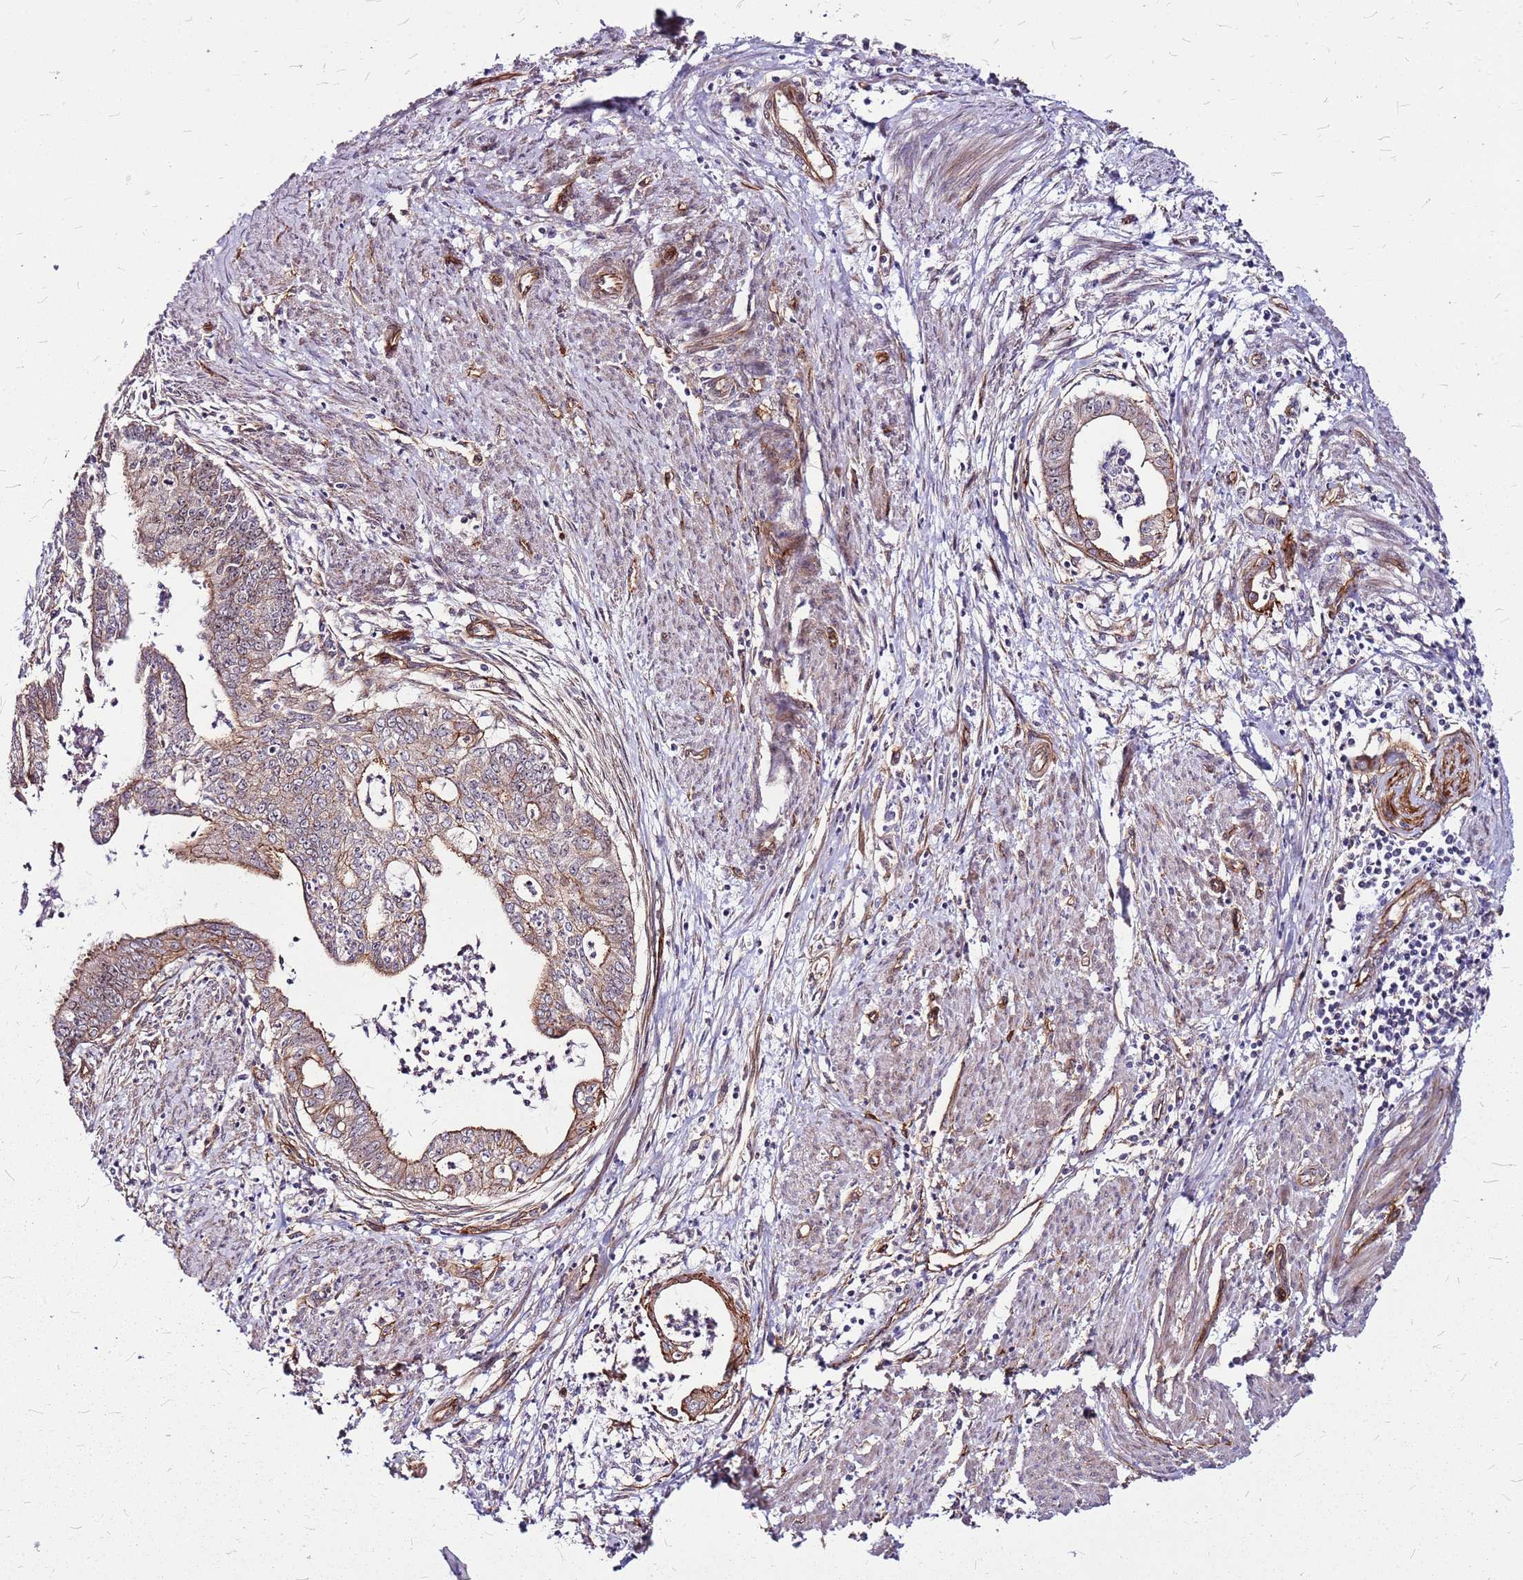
{"staining": {"intensity": "moderate", "quantity": "25%-75%", "location": "cytoplasmic/membranous"}, "tissue": "endometrial cancer", "cell_type": "Tumor cells", "image_type": "cancer", "snomed": [{"axis": "morphology", "description": "Adenocarcinoma, NOS"}, {"axis": "topography", "description": "Endometrium"}], "caption": "High-power microscopy captured an immunohistochemistry (IHC) photomicrograph of endometrial cancer, revealing moderate cytoplasmic/membranous expression in about 25%-75% of tumor cells.", "gene": "TOPAZ1", "patient": {"sex": "female", "age": 73}}